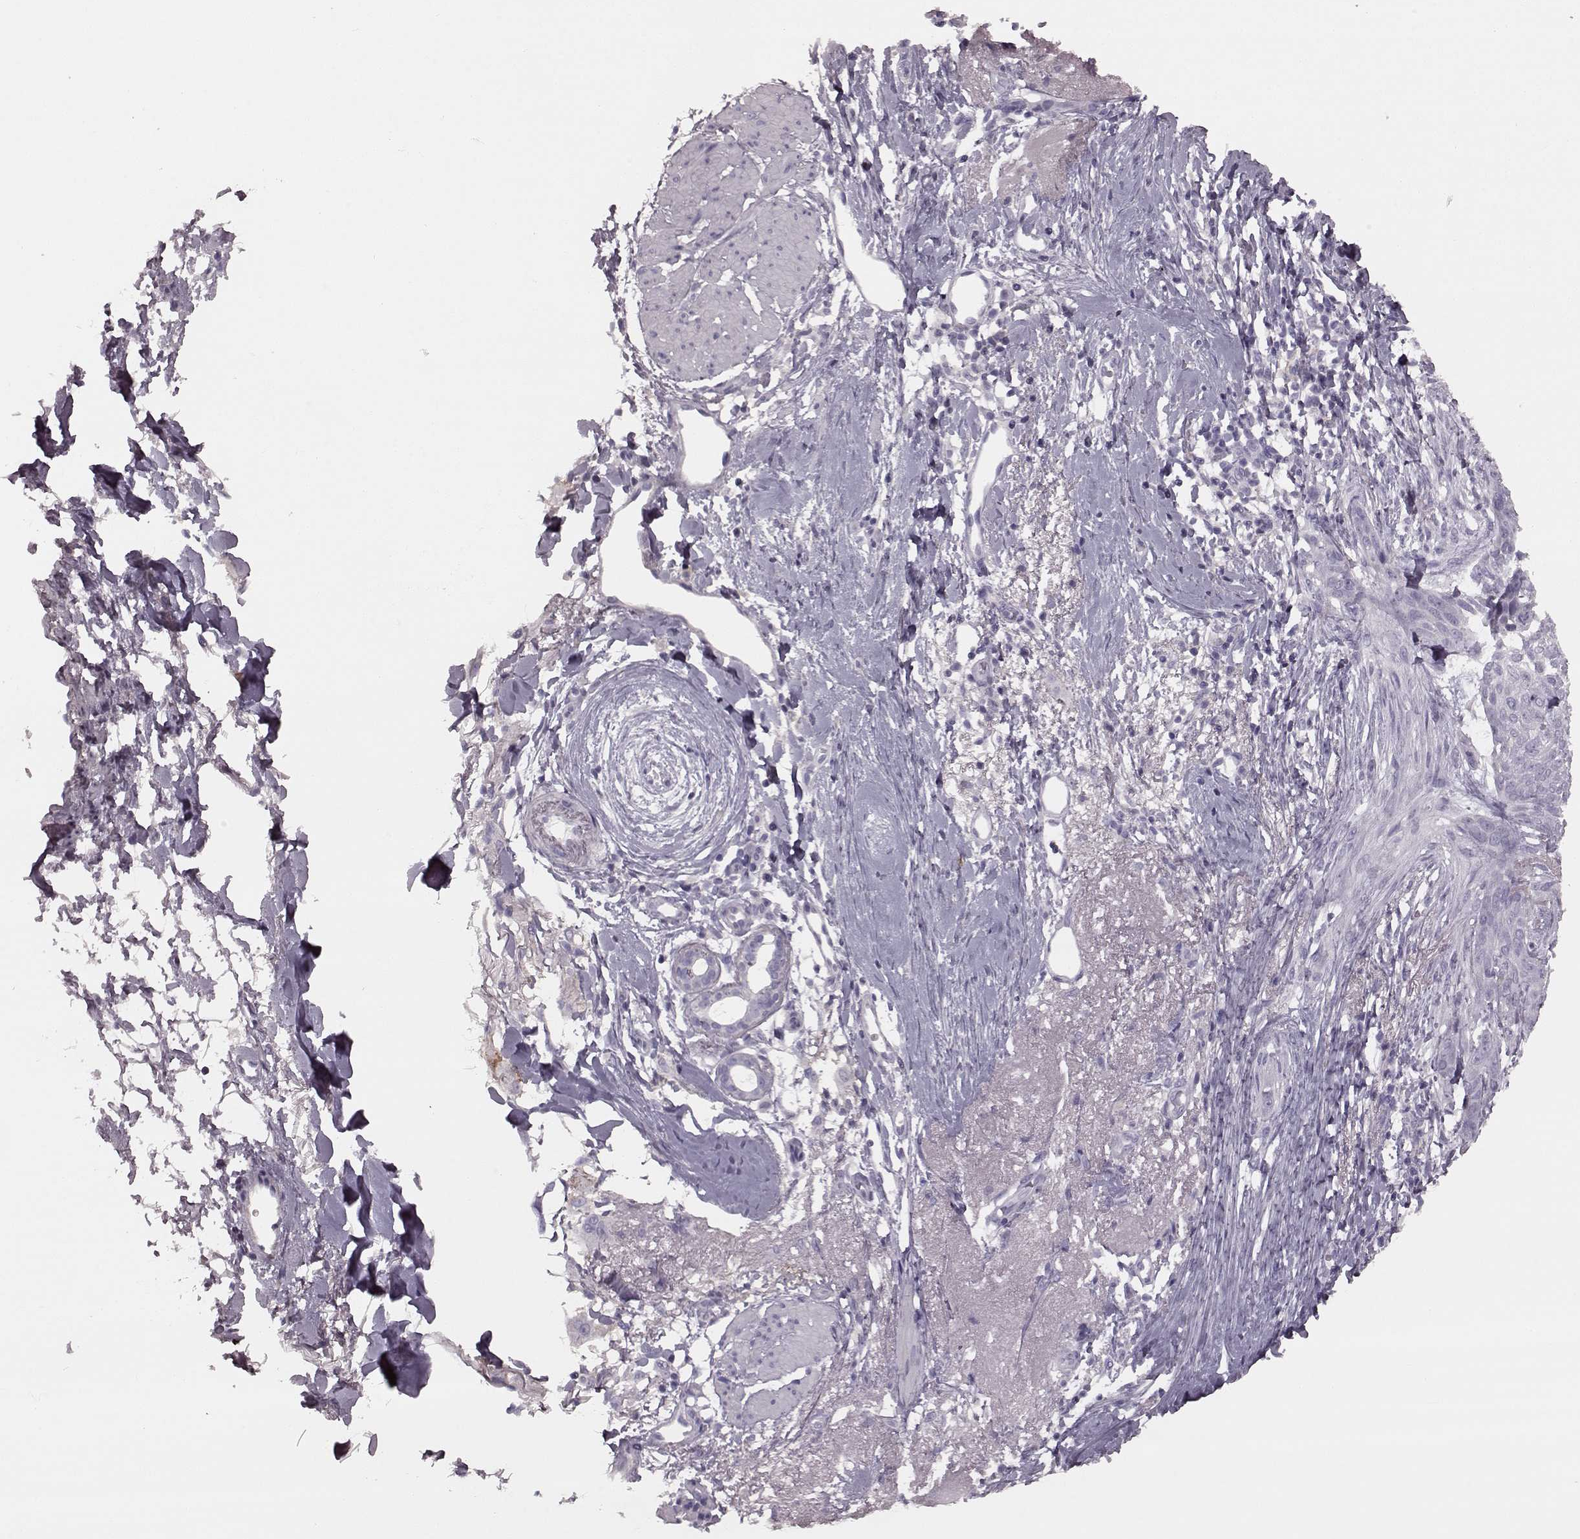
{"staining": {"intensity": "negative", "quantity": "none", "location": "none"}, "tissue": "skin cancer", "cell_type": "Tumor cells", "image_type": "cancer", "snomed": [{"axis": "morphology", "description": "Normal tissue, NOS"}, {"axis": "morphology", "description": "Basal cell carcinoma"}, {"axis": "topography", "description": "Skin"}], "caption": "This is an immunohistochemistry image of human skin cancer. There is no positivity in tumor cells.", "gene": "CRYBA2", "patient": {"sex": "male", "age": 84}}